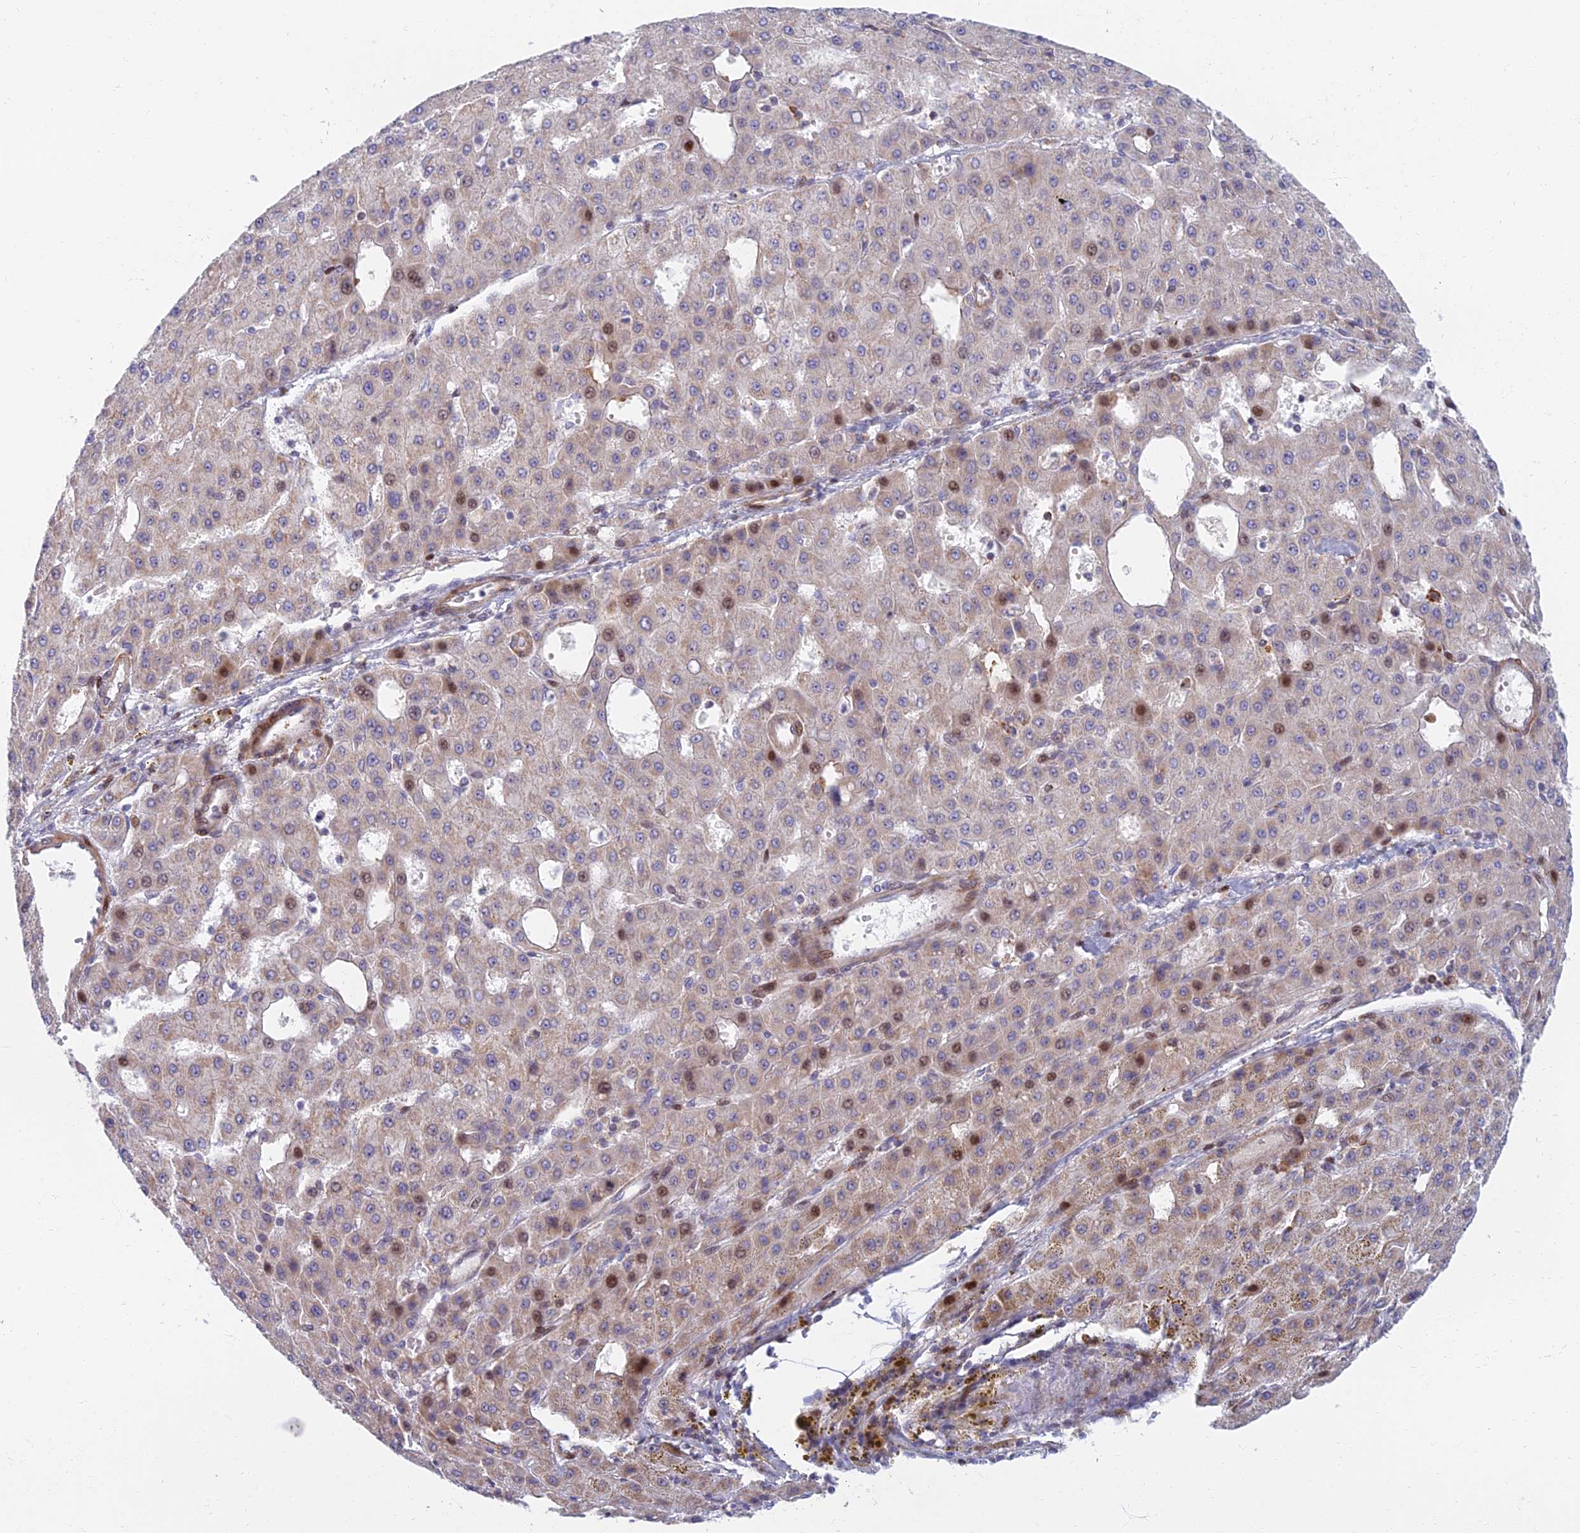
{"staining": {"intensity": "weak", "quantity": "25%-75%", "location": "cytoplasmic/membranous,nuclear"}, "tissue": "liver cancer", "cell_type": "Tumor cells", "image_type": "cancer", "snomed": [{"axis": "morphology", "description": "Carcinoma, Hepatocellular, NOS"}, {"axis": "topography", "description": "Liver"}], "caption": "IHC histopathology image of human liver cancer (hepatocellular carcinoma) stained for a protein (brown), which exhibits low levels of weak cytoplasmic/membranous and nuclear expression in approximately 25%-75% of tumor cells.", "gene": "C15orf40", "patient": {"sex": "male", "age": 47}}